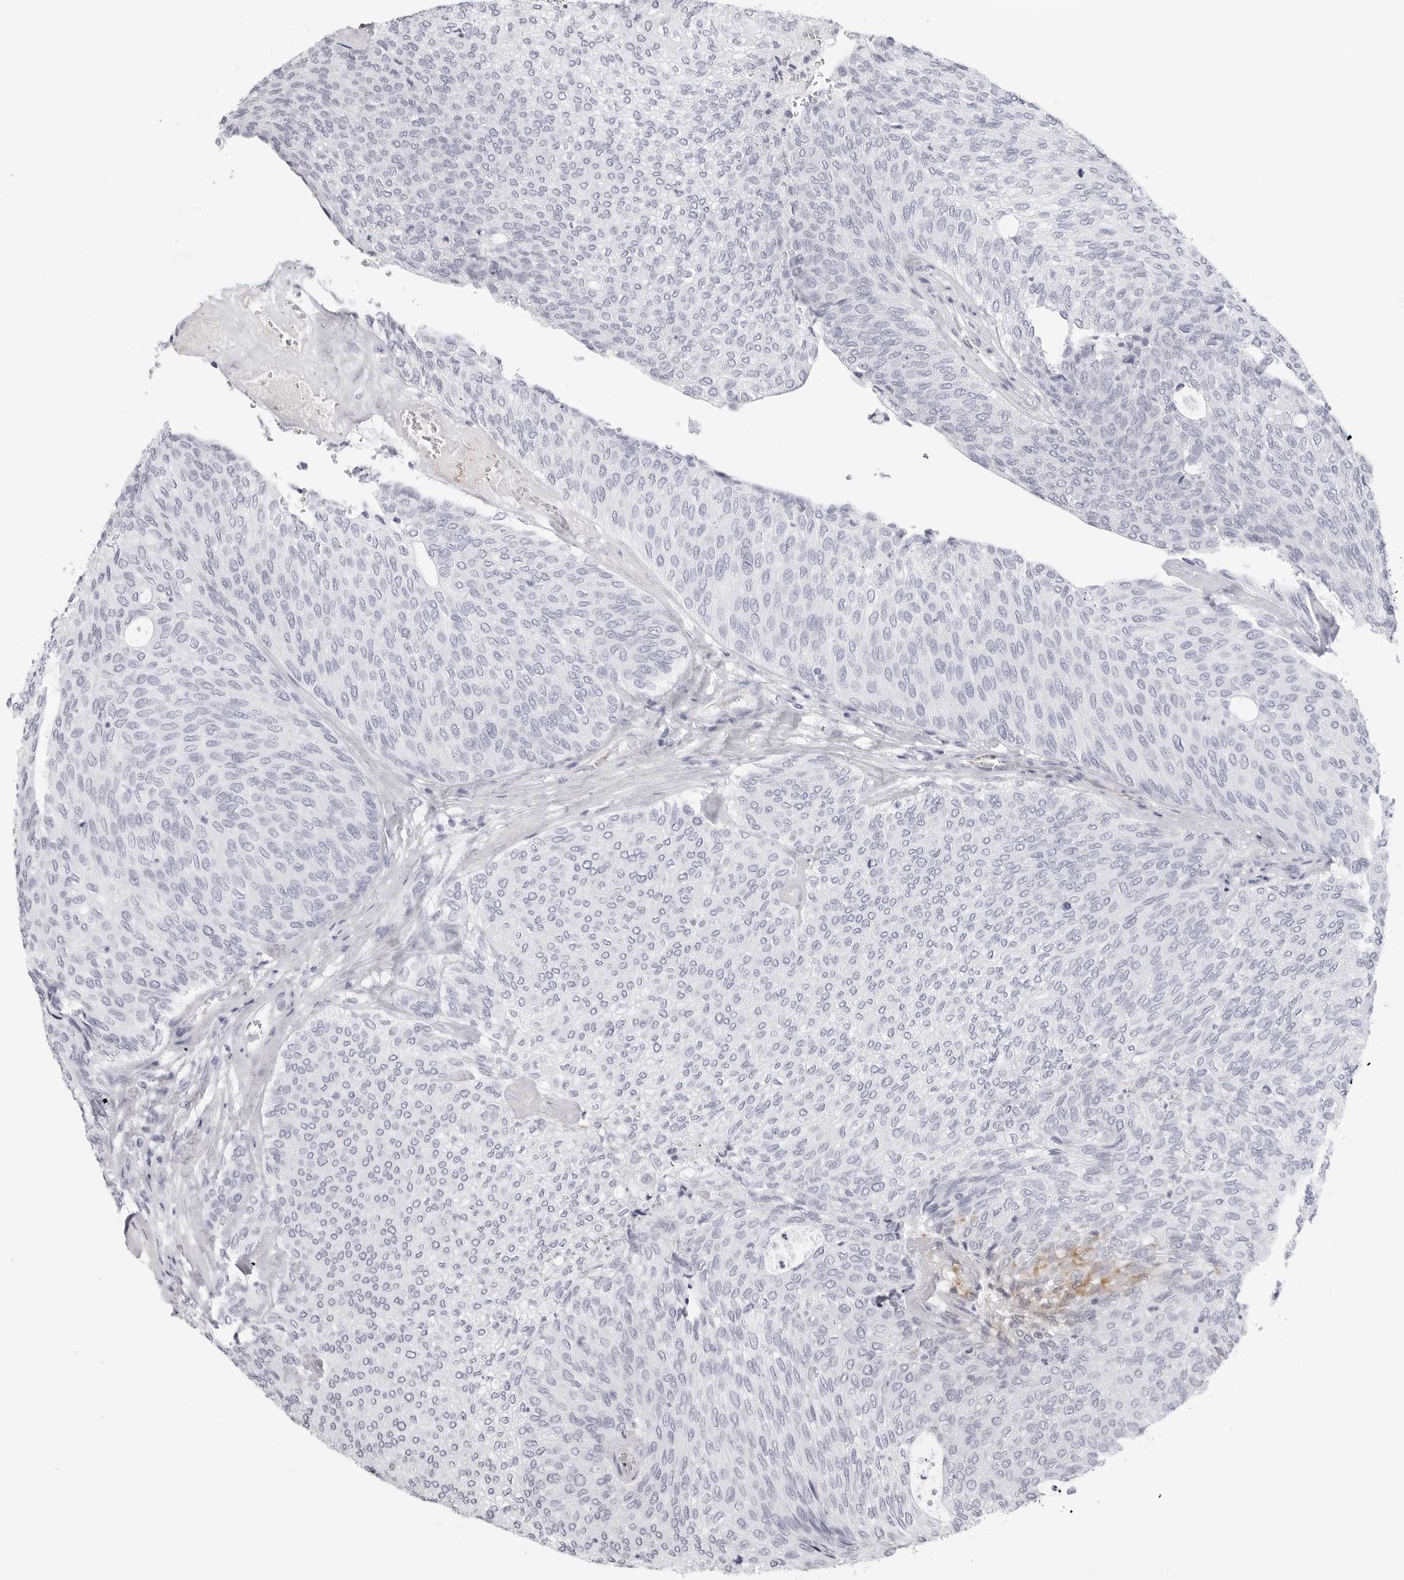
{"staining": {"intensity": "negative", "quantity": "none", "location": "none"}, "tissue": "urothelial cancer", "cell_type": "Tumor cells", "image_type": "cancer", "snomed": [{"axis": "morphology", "description": "Urothelial carcinoma, Low grade"}, {"axis": "topography", "description": "Urinary bladder"}], "caption": "Tumor cells show no significant staining in urothelial cancer. (DAB immunohistochemistry (IHC) visualized using brightfield microscopy, high magnification).", "gene": "TSSK1B", "patient": {"sex": "female", "age": 79}}